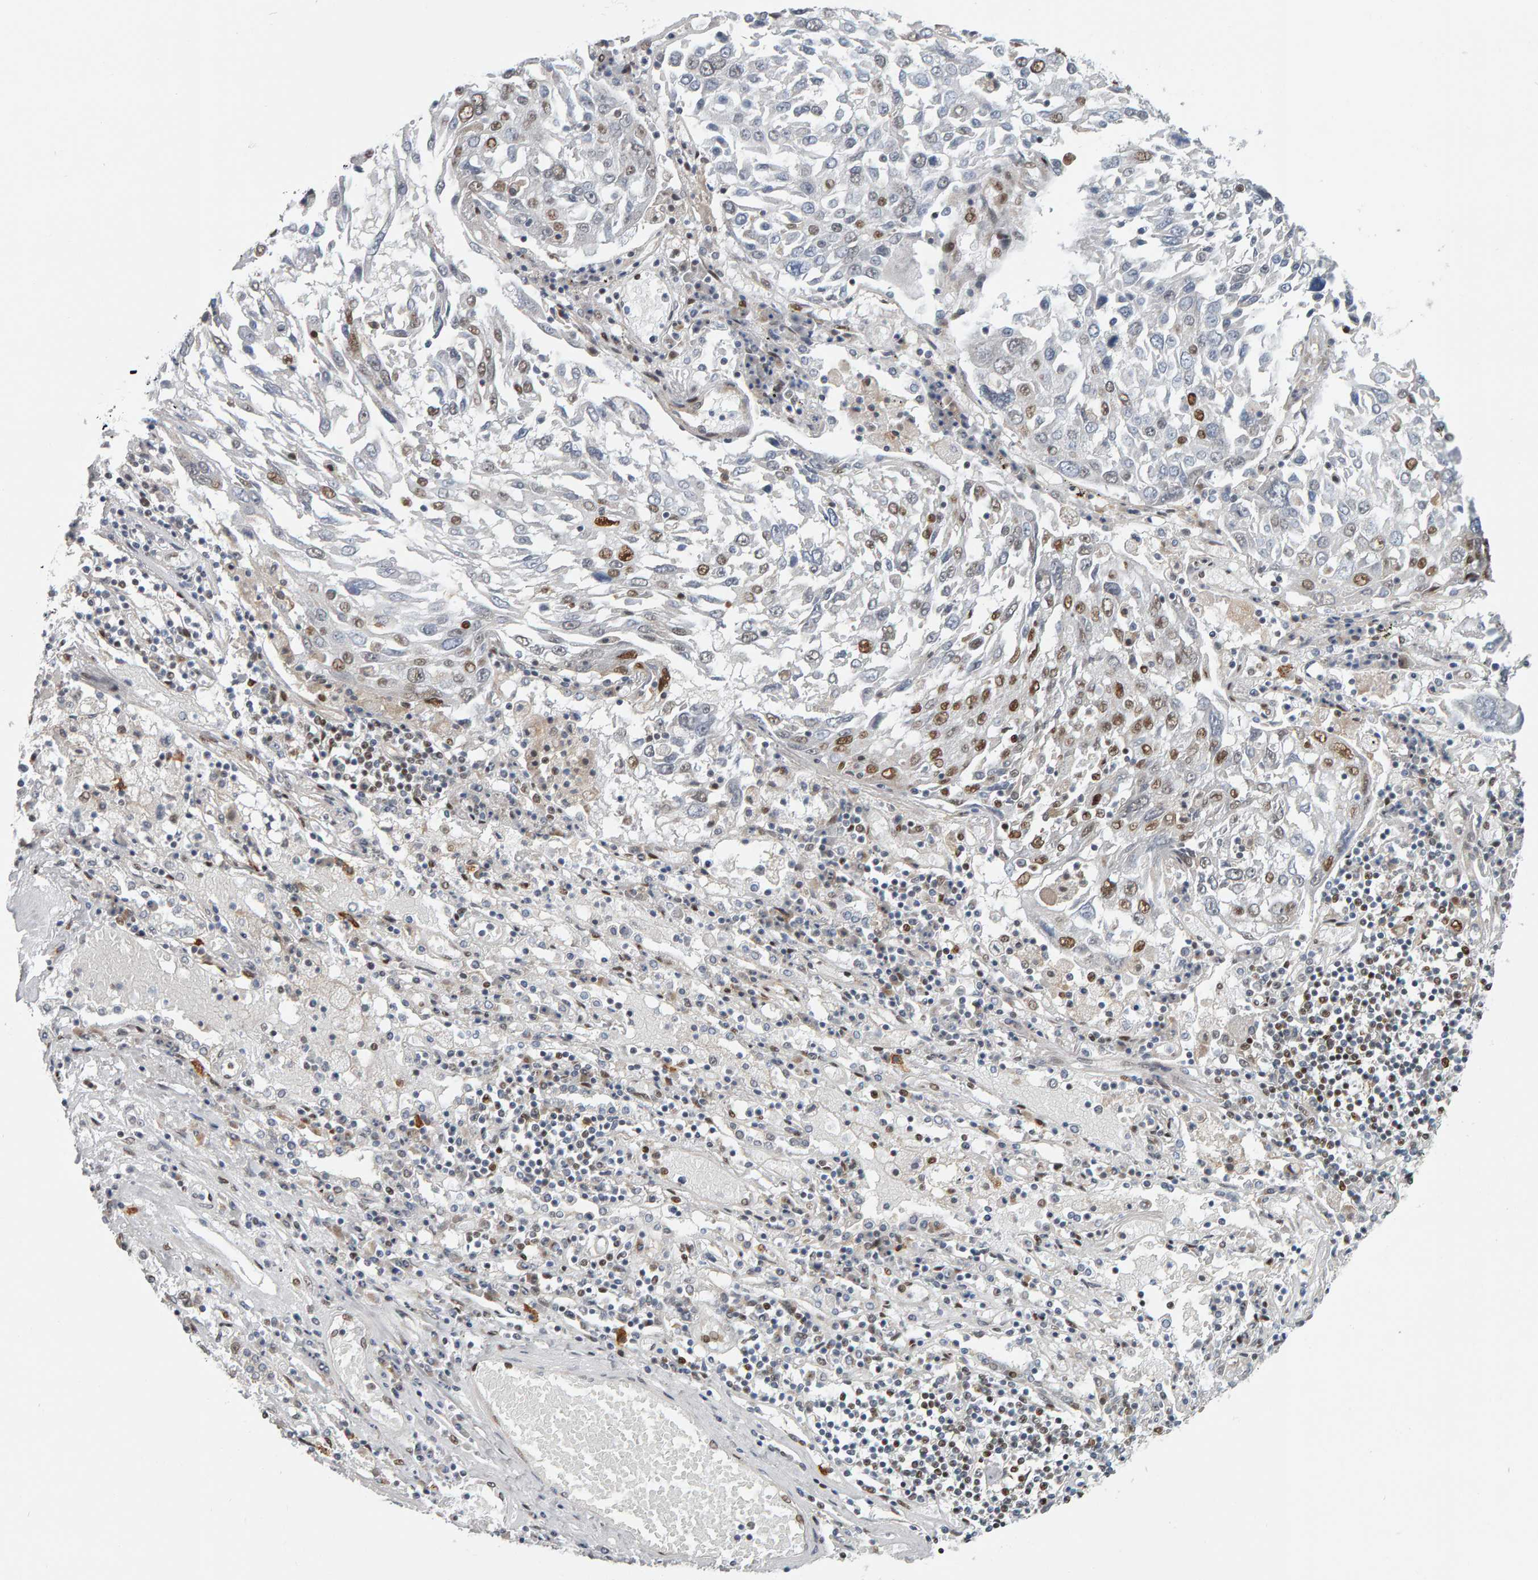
{"staining": {"intensity": "moderate", "quantity": "<25%", "location": "nuclear"}, "tissue": "lung cancer", "cell_type": "Tumor cells", "image_type": "cancer", "snomed": [{"axis": "morphology", "description": "Squamous cell carcinoma, NOS"}, {"axis": "topography", "description": "Lung"}], "caption": "There is low levels of moderate nuclear expression in tumor cells of lung cancer (squamous cell carcinoma), as demonstrated by immunohistochemical staining (brown color).", "gene": "ATF7IP", "patient": {"sex": "male", "age": 65}}